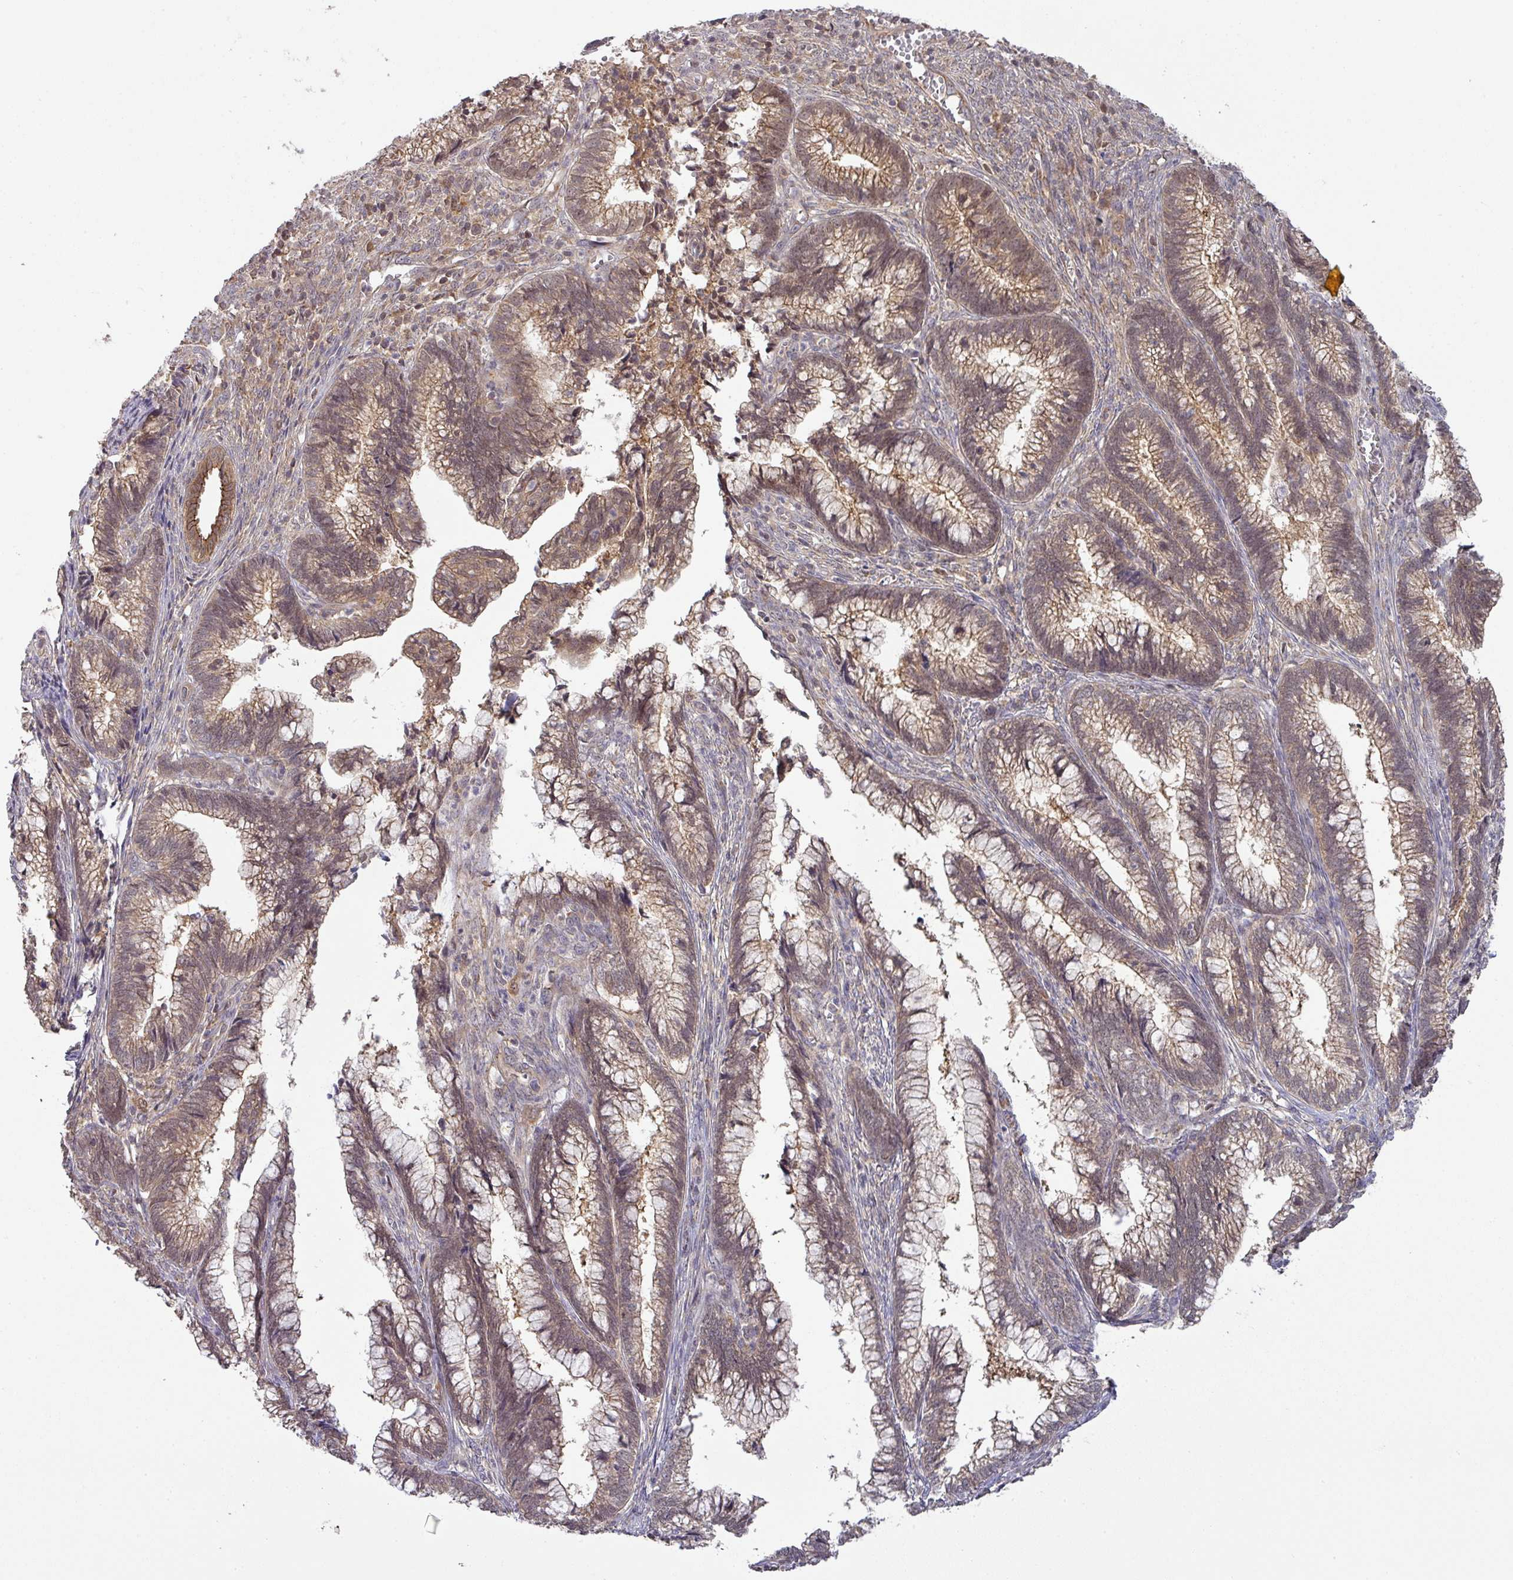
{"staining": {"intensity": "moderate", "quantity": ">75%", "location": "cytoplasmic/membranous"}, "tissue": "cervical cancer", "cell_type": "Tumor cells", "image_type": "cancer", "snomed": [{"axis": "morphology", "description": "Adenocarcinoma, NOS"}, {"axis": "topography", "description": "Cervix"}], "caption": "Immunohistochemical staining of cervical cancer exhibits medium levels of moderate cytoplasmic/membranous protein positivity in approximately >75% of tumor cells.", "gene": "CCDC121", "patient": {"sex": "female", "age": 44}}